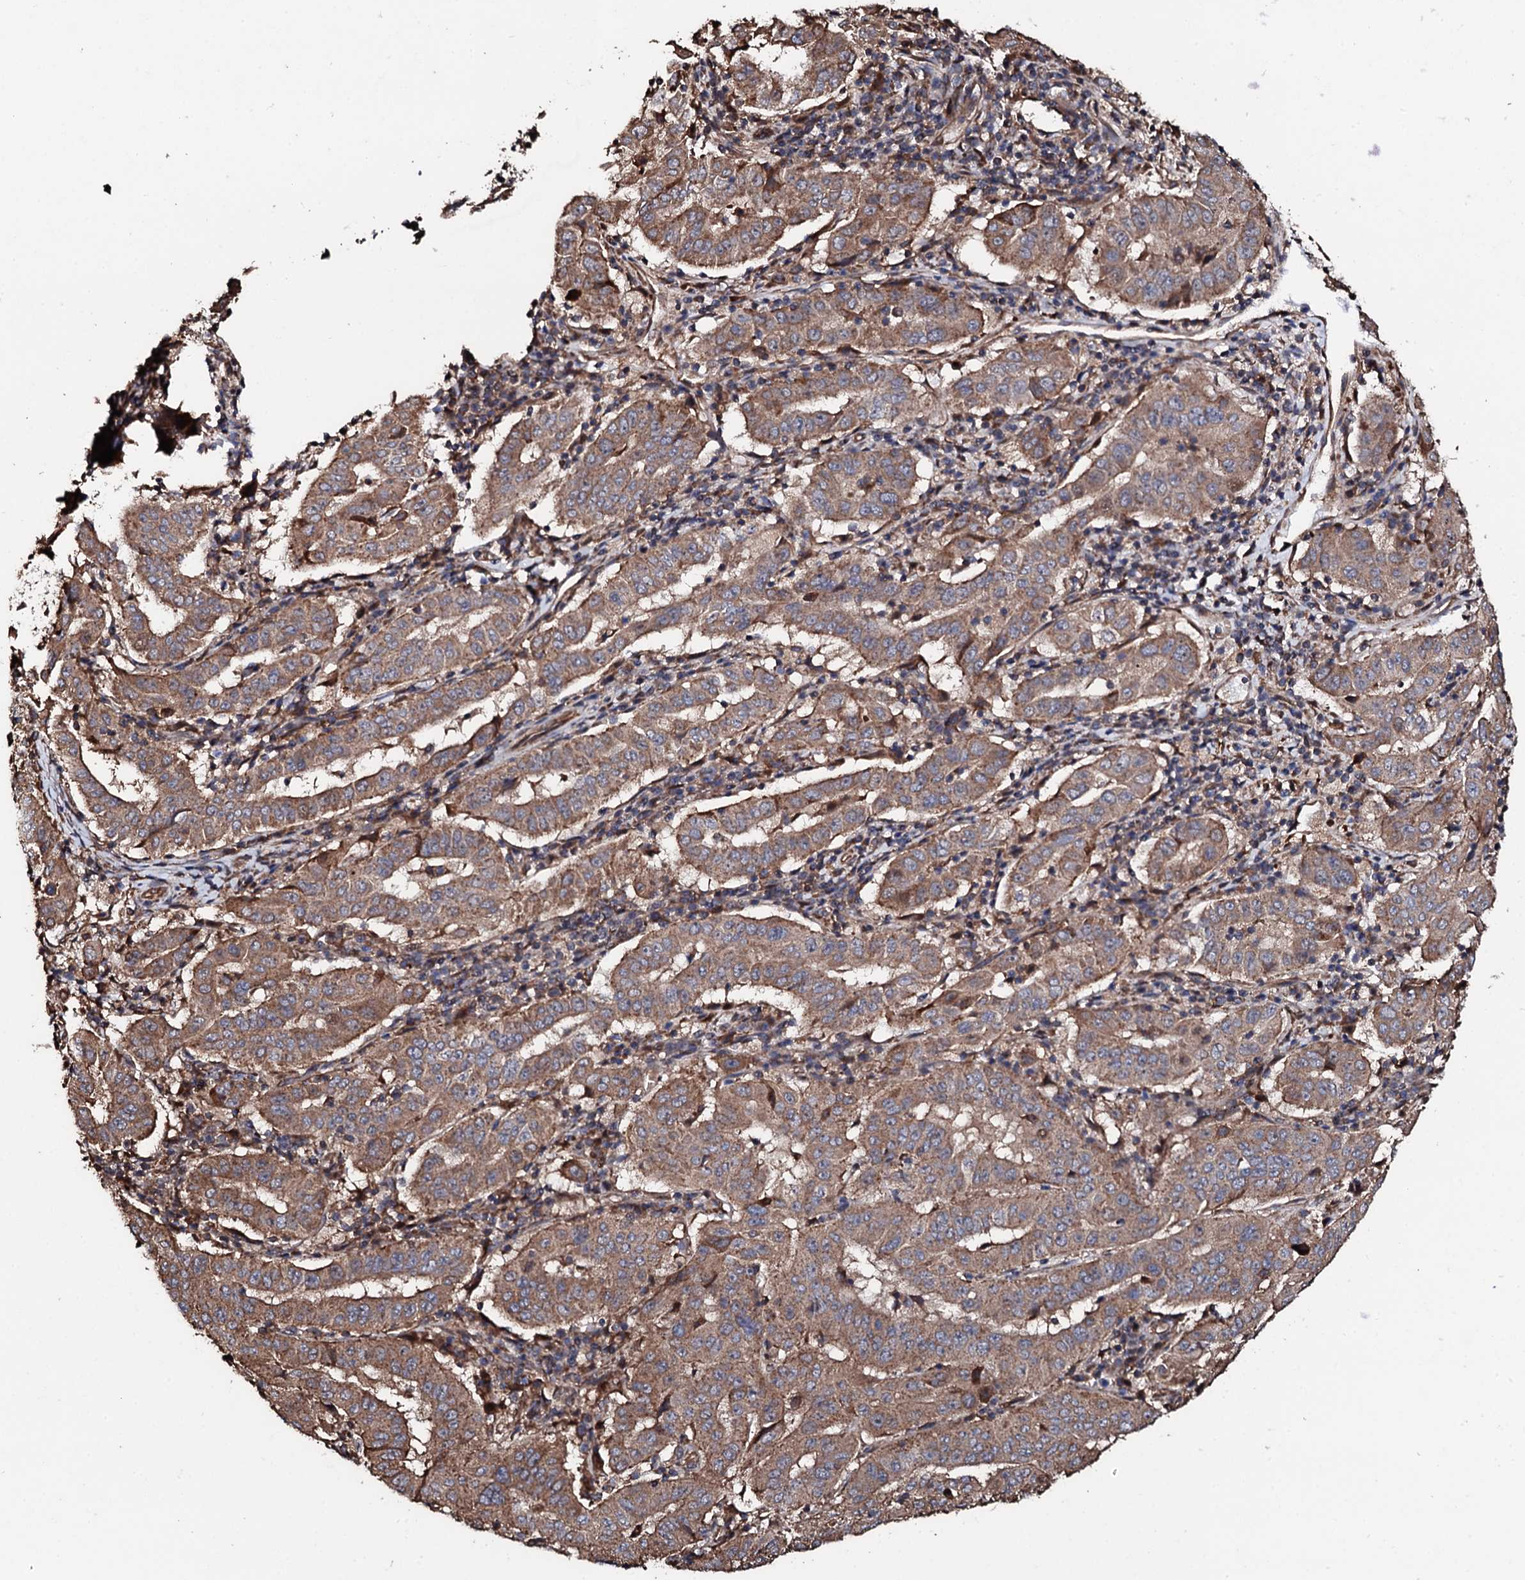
{"staining": {"intensity": "moderate", "quantity": ">75%", "location": "cytoplasmic/membranous"}, "tissue": "pancreatic cancer", "cell_type": "Tumor cells", "image_type": "cancer", "snomed": [{"axis": "morphology", "description": "Adenocarcinoma, NOS"}, {"axis": "topography", "description": "Pancreas"}], "caption": "Tumor cells exhibit medium levels of moderate cytoplasmic/membranous expression in about >75% of cells in pancreatic cancer (adenocarcinoma).", "gene": "CKAP5", "patient": {"sex": "male", "age": 63}}